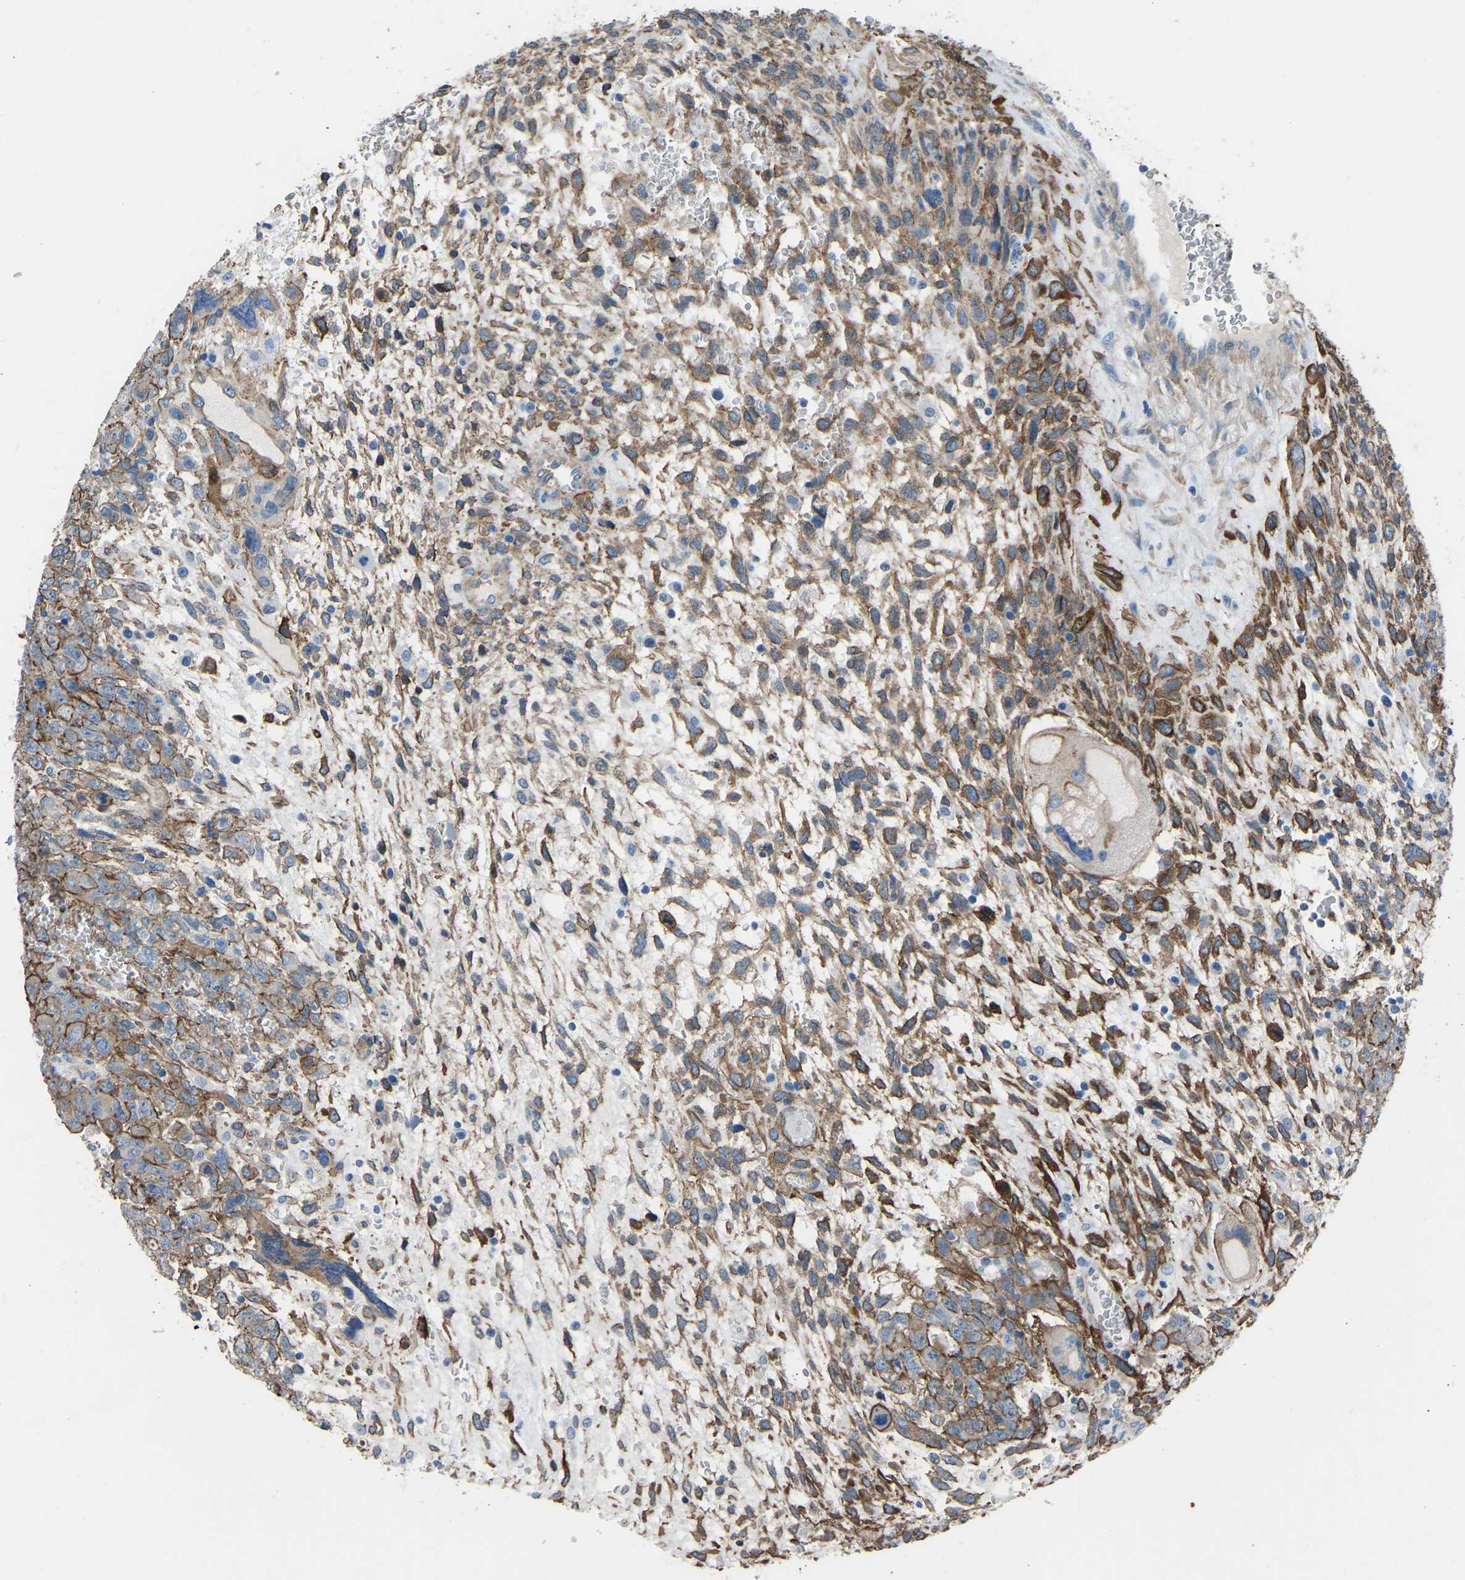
{"staining": {"intensity": "moderate", "quantity": ">75%", "location": "cytoplasmic/membranous"}, "tissue": "testis cancer", "cell_type": "Tumor cells", "image_type": "cancer", "snomed": [{"axis": "morphology", "description": "Carcinoma, Embryonal, NOS"}, {"axis": "topography", "description": "Testis"}], "caption": "This micrograph exhibits testis cancer (embryonal carcinoma) stained with immunohistochemistry (IHC) to label a protein in brown. The cytoplasmic/membranous of tumor cells show moderate positivity for the protein. Nuclei are counter-stained blue.", "gene": "MYH10", "patient": {"sex": "male", "age": 28}}